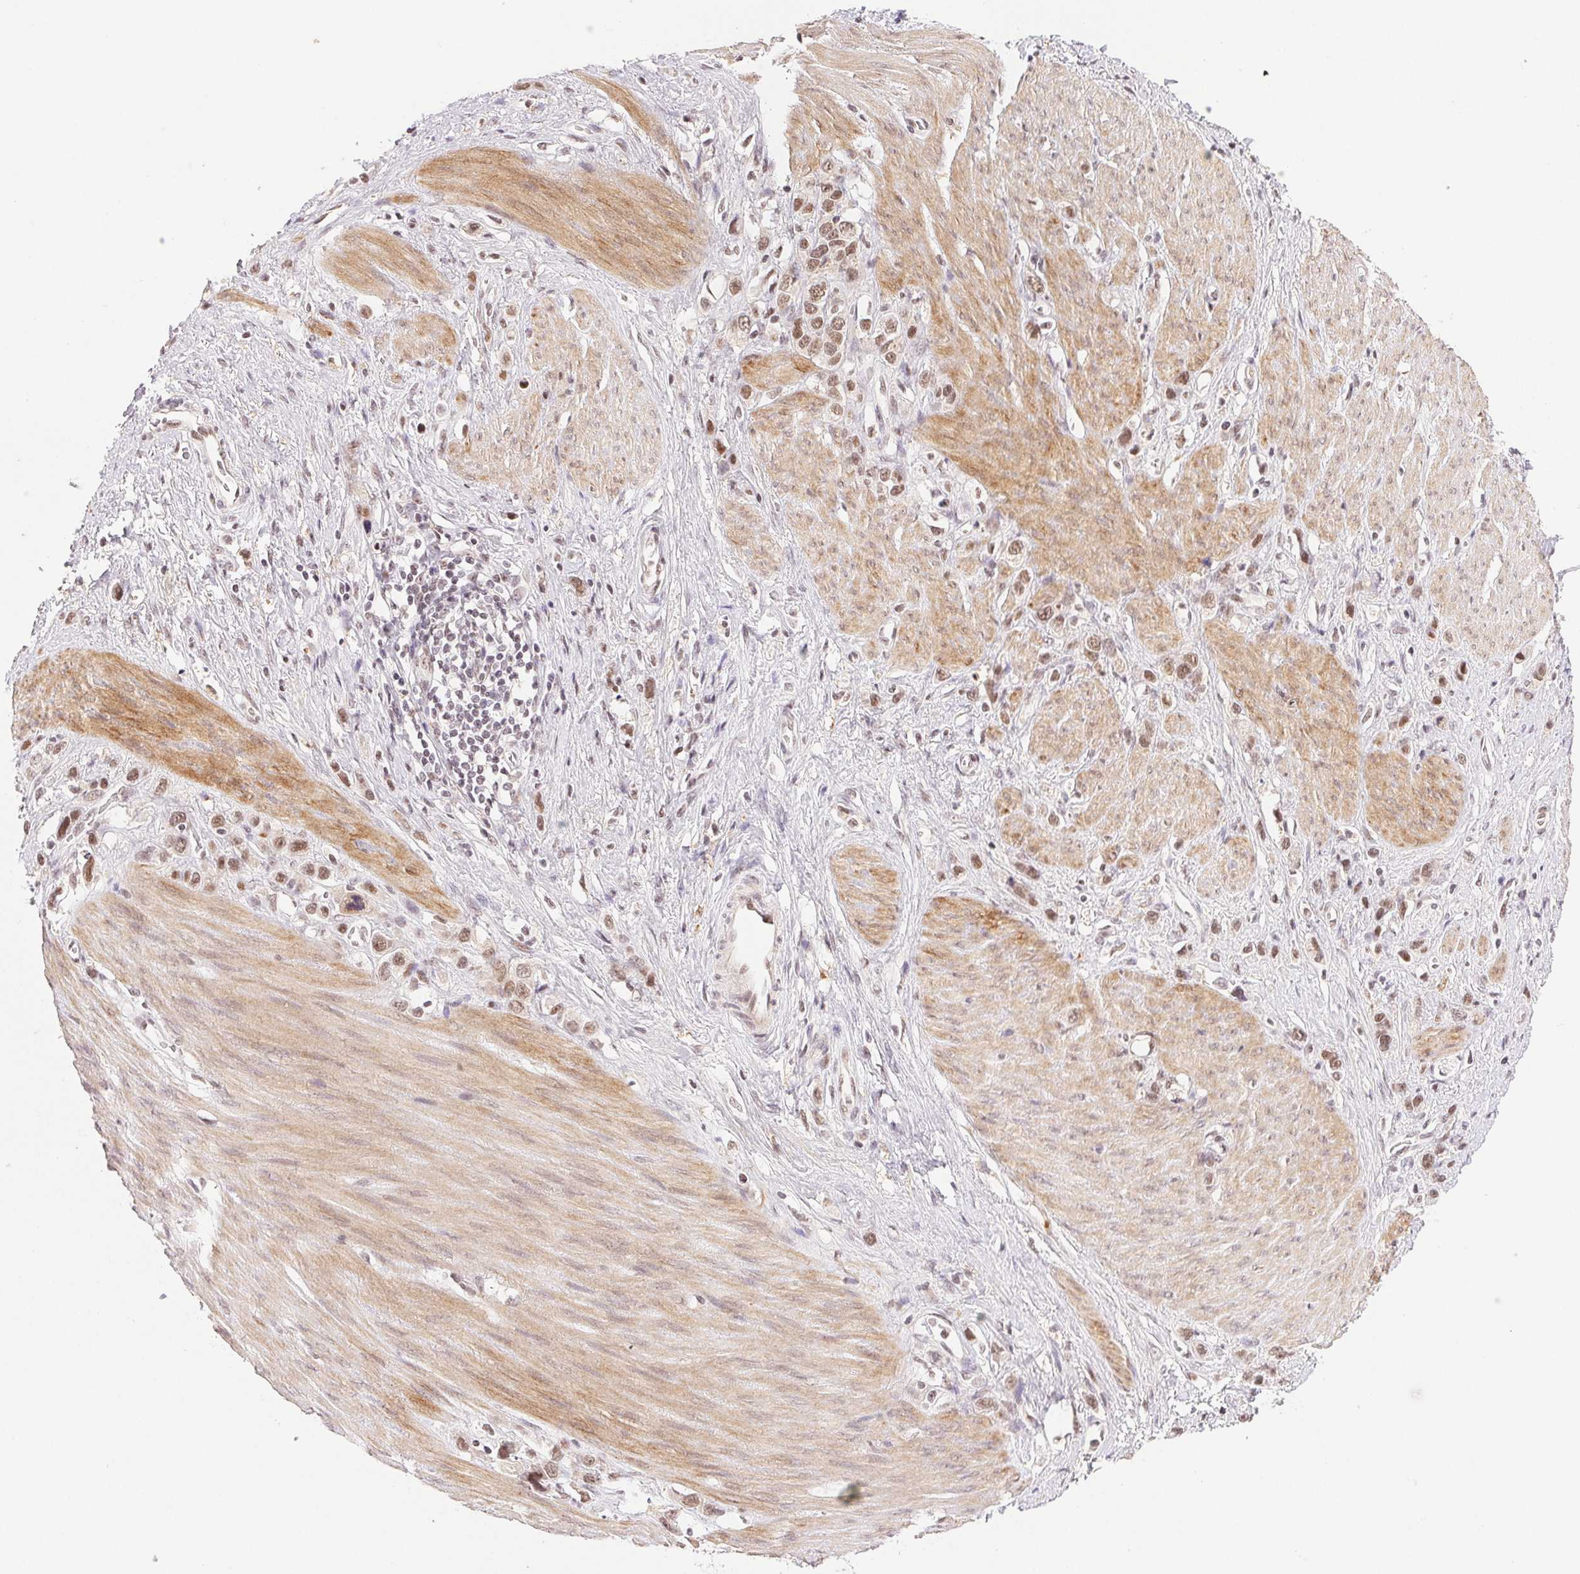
{"staining": {"intensity": "moderate", "quantity": ">75%", "location": "nuclear"}, "tissue": "stomach cancer", "cell_type": "Tumor cells", "image_type": "cancer", "snomed": [{"axis": "morphology", "description": "Adenocarcinoma, NOS"}, {"axis": "topography", "description": "Stomach"}], "caption": "DAB (3,3'-diaminobenzidine) immunohistochemical staining of human adenocarcinoma (stomach) demonstrates moderate nuclear protein expression in approximately >75% of tumor cells.", "gene": "PRPF18", "patient": {"sex": "female", "age": 65}}